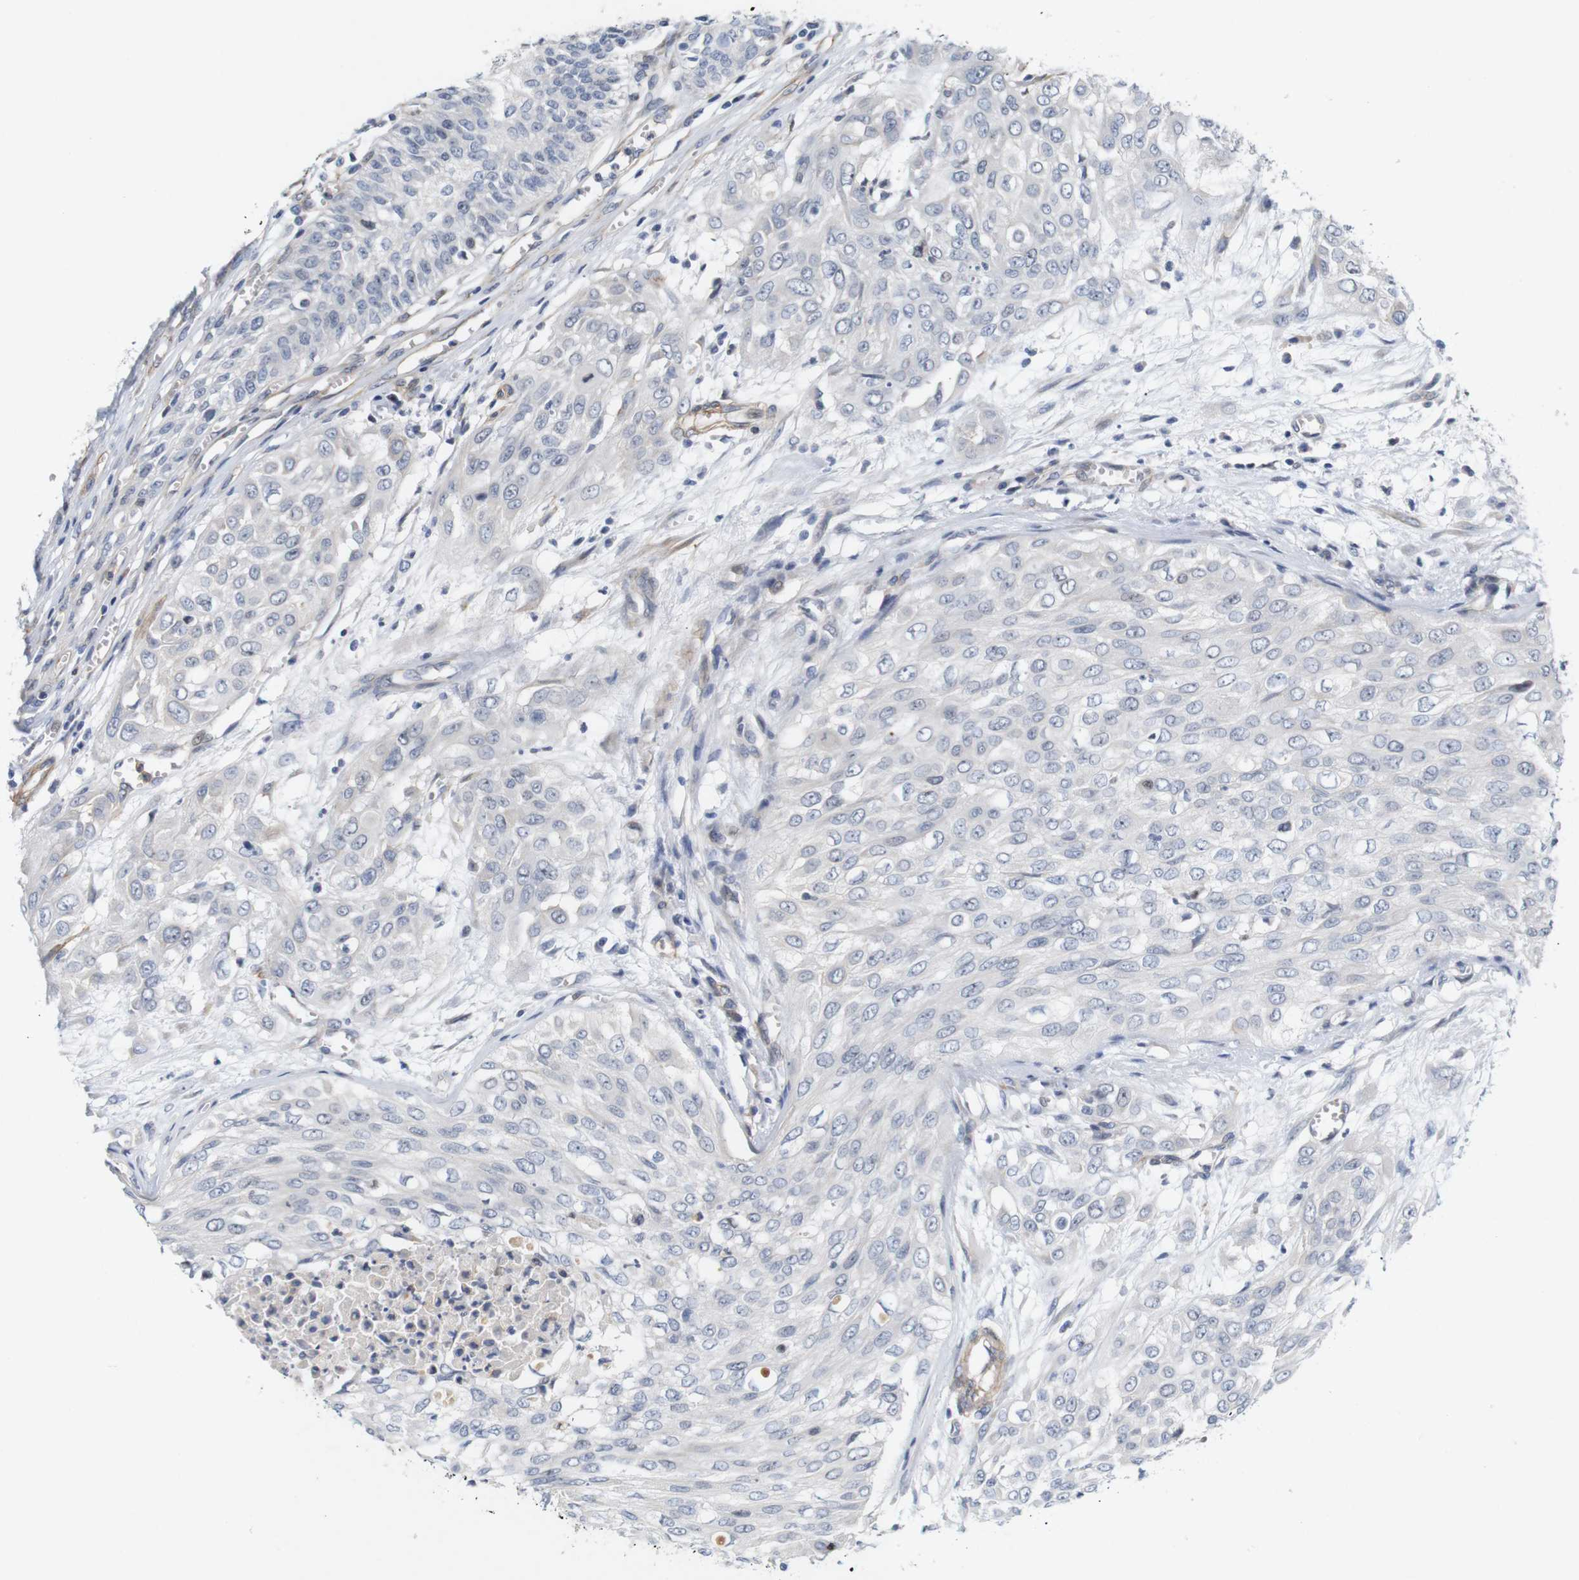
{"staining": {"intensity": "negative", "quantity": "none", "location": "none"}, "tissue": "urothelial cancer", "cell_type": "Tumor cells", "image_type": "cancer", "snomed": [{"axis": "morphology", "description": "Urothelial carcinoma, High grade"}, {"axis": "topography", "description": "Urinary bladder"}], "caption": "Photomicrograph shows no protein expression in tumor cells of urothelial carcinoma (high-grade) tissue.", "gene": "CYB561", "patient": {"sex": "male", "age": 57}}